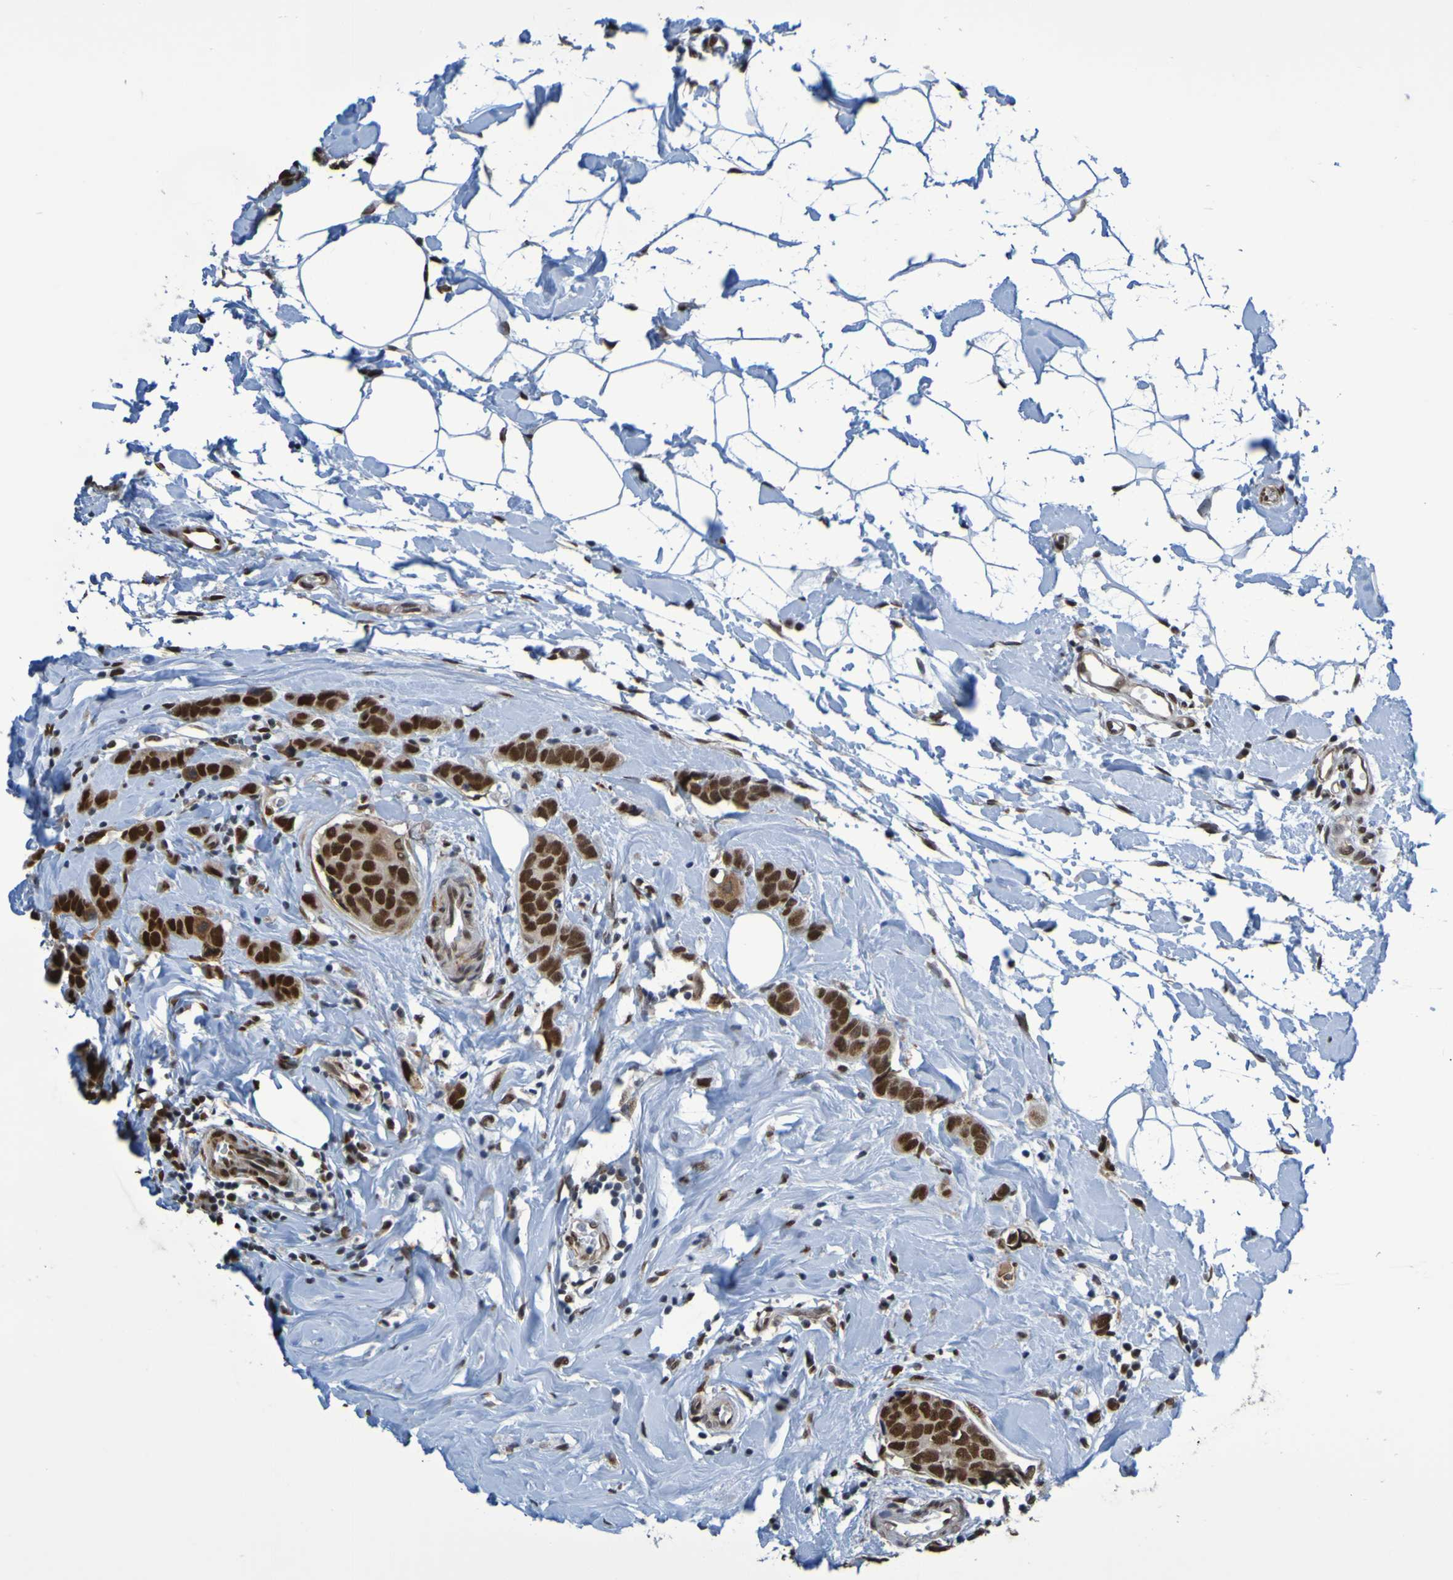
{"staining": {"intensity": "strong", "quantity": ">75%", "location": "nuclear"}, "tissue": "breast cancer", "cell_type": "Tumor cells", "image_type": "cancer", "snomed": [{"axis": "morphology", "description": "Normal tissue, NOS"}, {"axis": "morphology", "description": "Duct carcinoma"}, {"axis": "topography", "description": "Breast"}], "caption": "DAB (3,3'-diaminobenzidine) immunohistochemical staining of intraductal carcinoma (breast) shows strong nuclear protein staining in approximately >75% of tumor cells.", "gene": "HDAC2", "patient": {"sex": "female", "age": 50}}